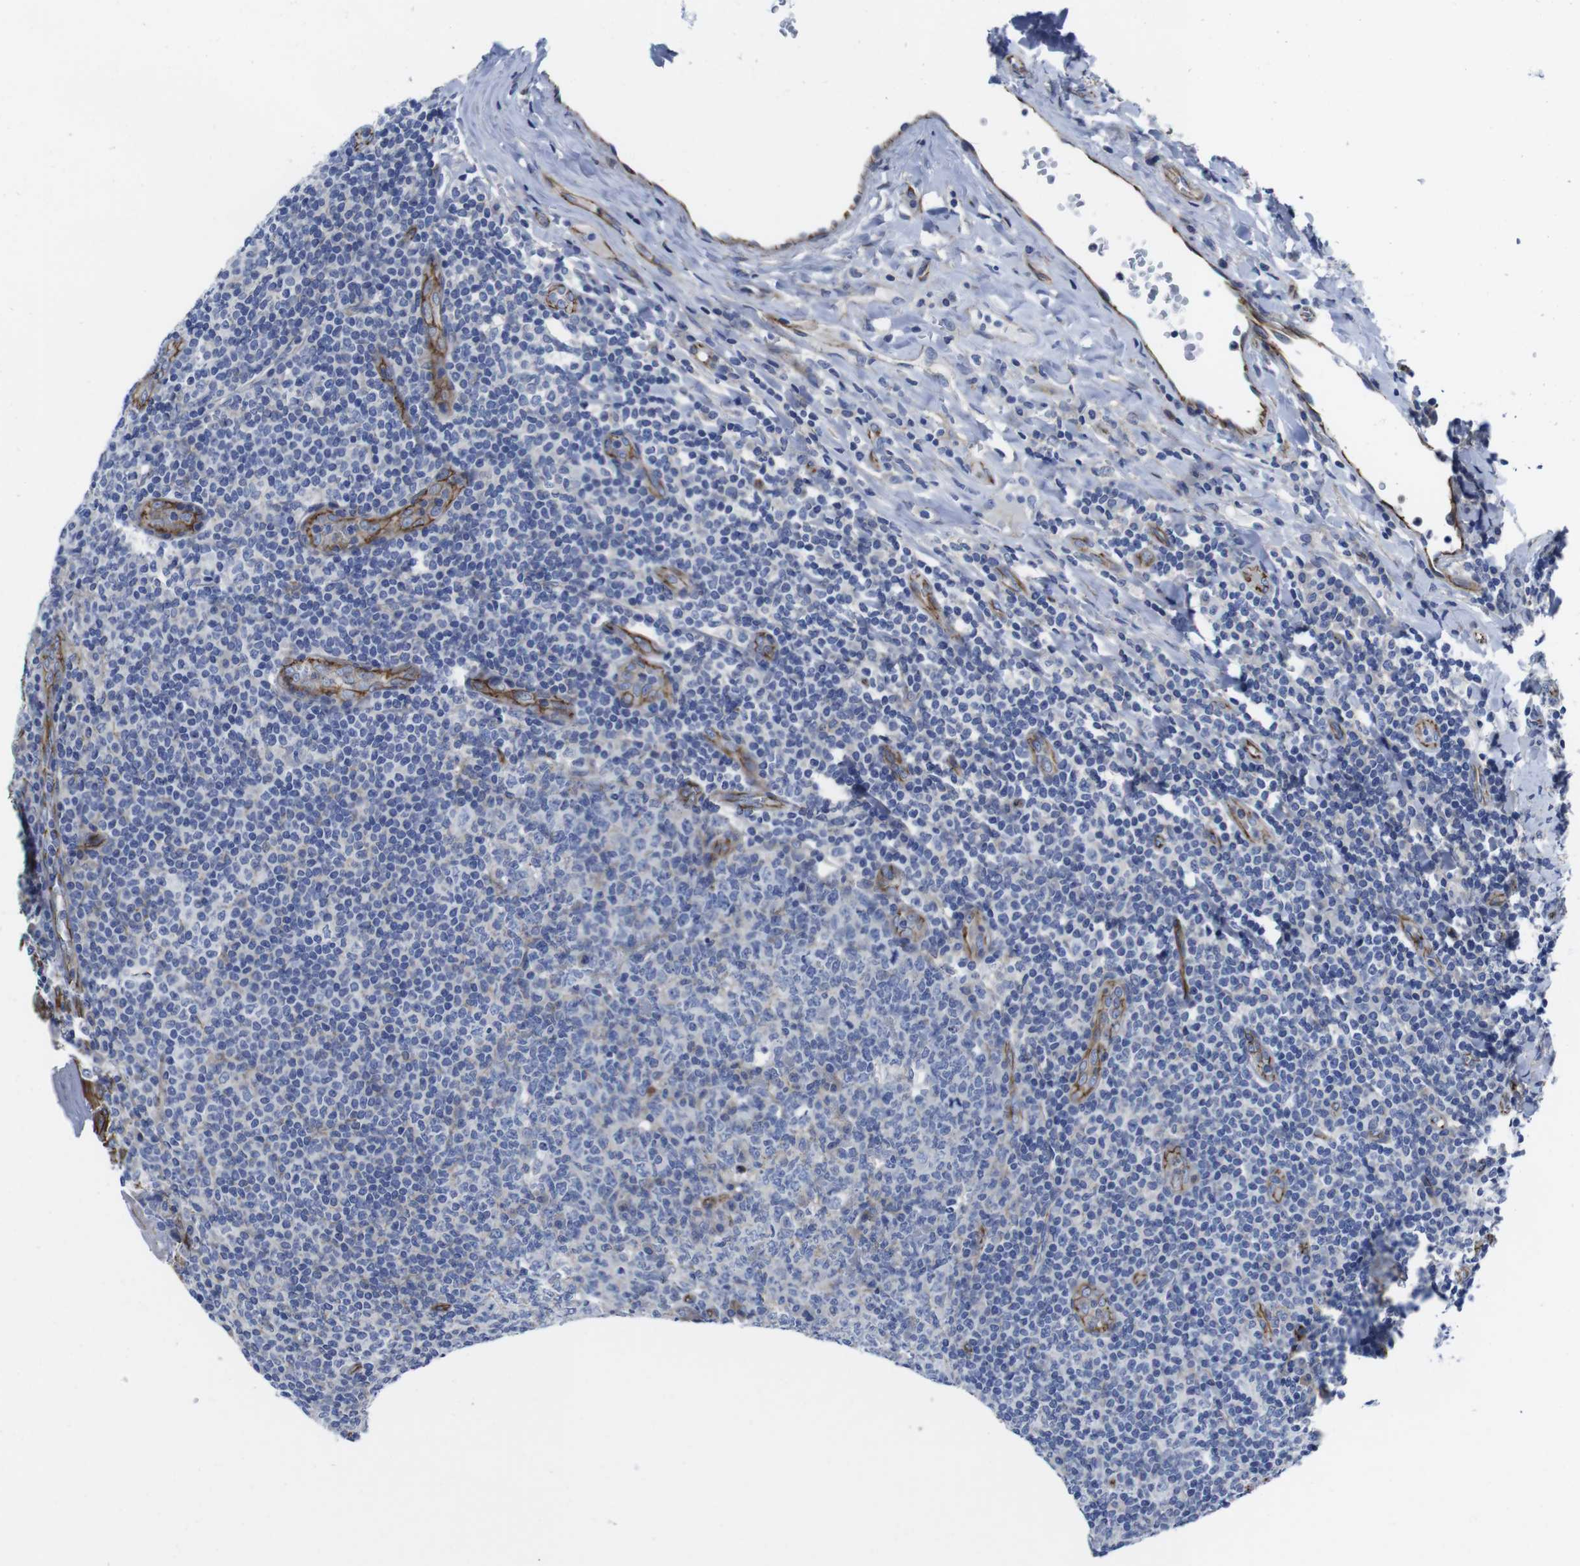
{"staining": {"intensity": "negative", "quantity": "none", "location": "none"}, "tissue": "tonsil", "cell_type": "Germinal center cells", "image_type": "normal", "snomed": [{"axis": "morphology", "description": "Normal tissue, NOS"}, {"axis": "topography", "description": "Tonsil"}], "caption": "IHC photomicrograph of normal tonsil stained for a protein (brown), which reveals no staining in germinal center cells.", "gene": "NUMB", "patient": {"sex": "male", "age": 31}}